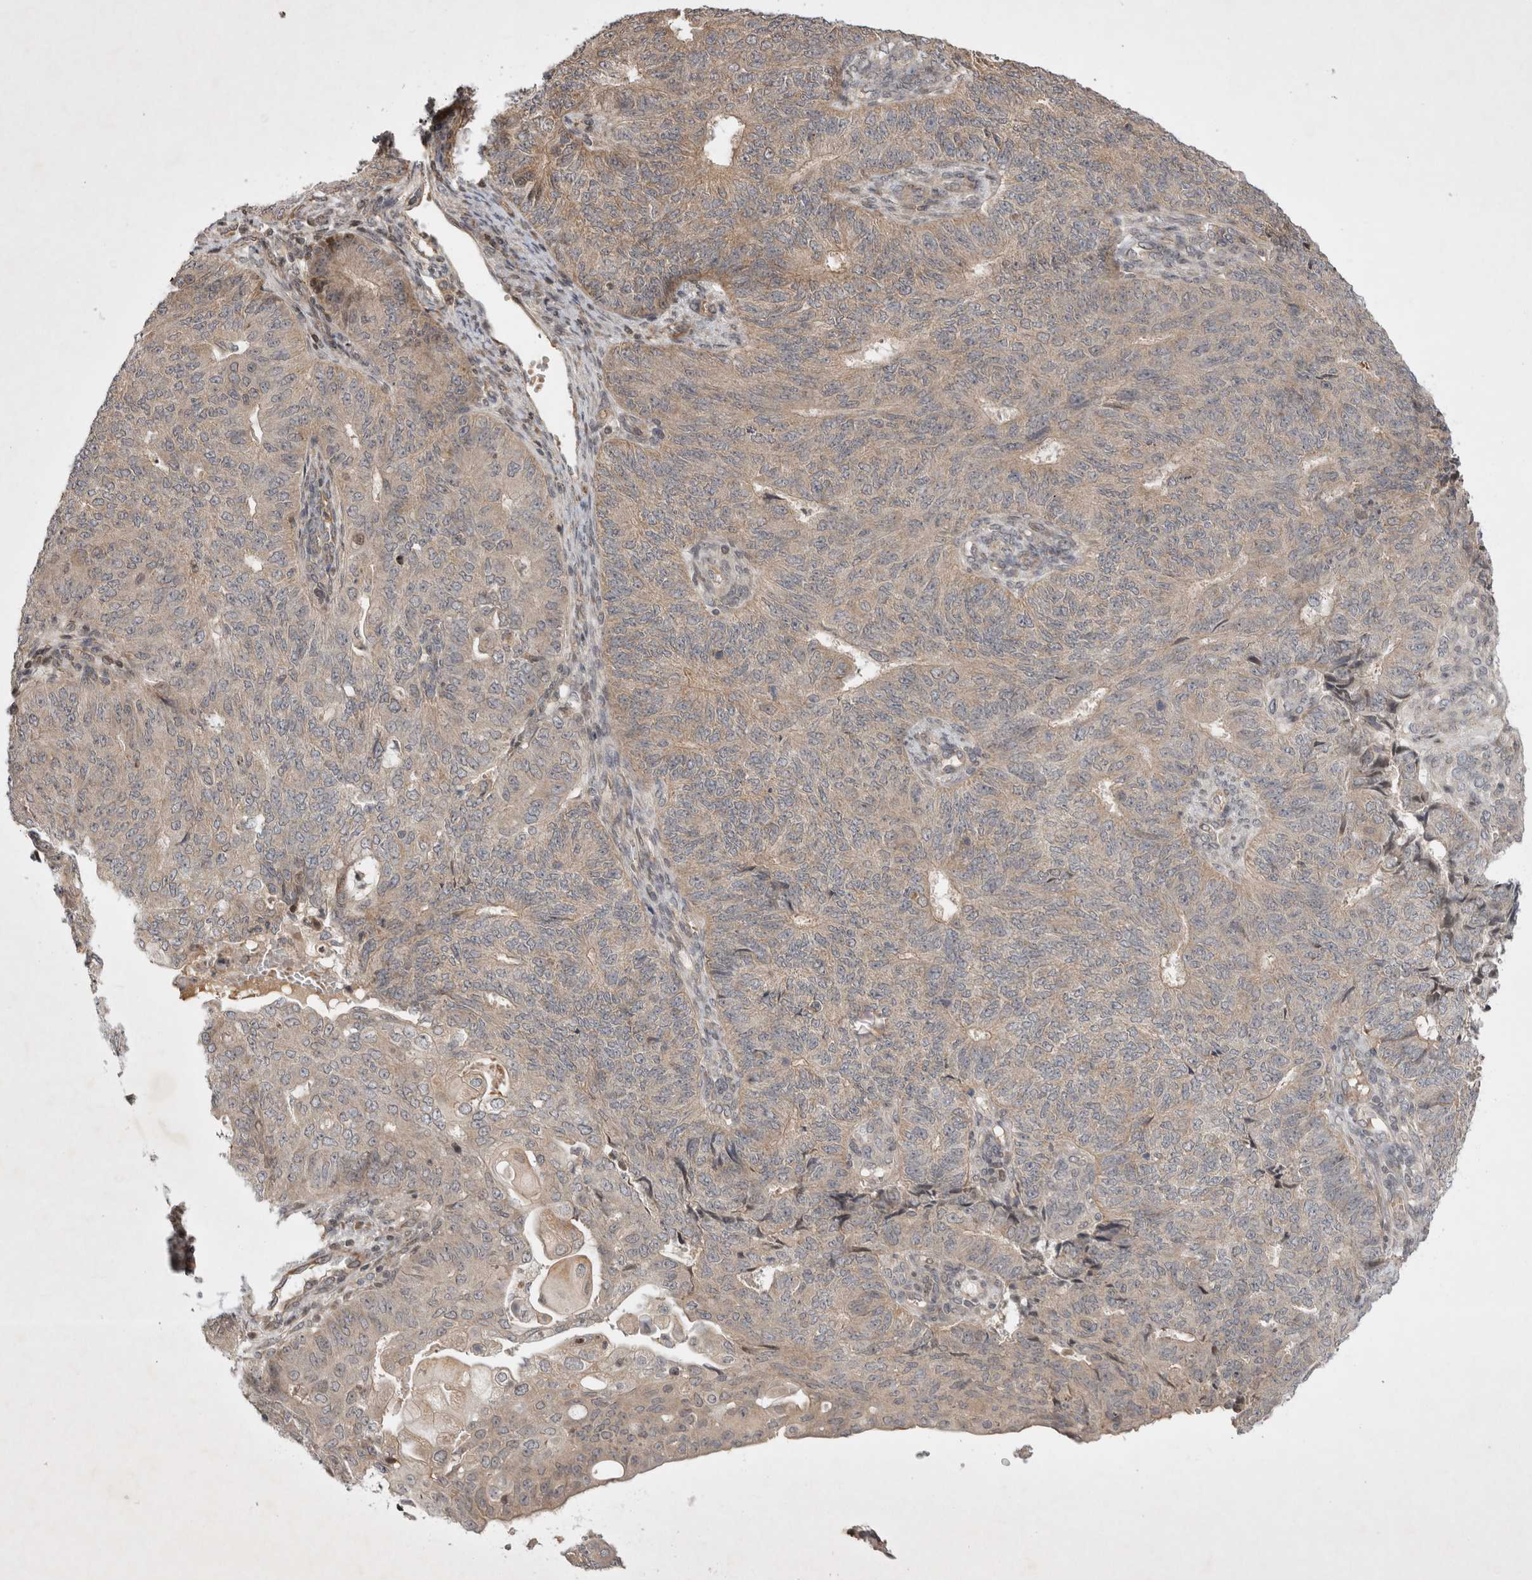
{"staining": {"intensity": "weak", "quantity": ">75%", "location": "cytoplasmic/membranous"}, "tissue": "endometrial cancer", "cell_type": "Tumor cells", "image_type": "cancer", "snomed": [{"axis": "morphology", "description": "Adenocarcinoma, NOS"}, {"axis": "topography", "description": "Endometrium"}], "caption": "Protein staining by IHC reveals weak cytoplasmic/membranous staining in approximately >75% of tumor cells in adenocarcinoma (endometrial).", "gene": "EIF2AK1", "patient": {"sex": "female", "age": 32}}